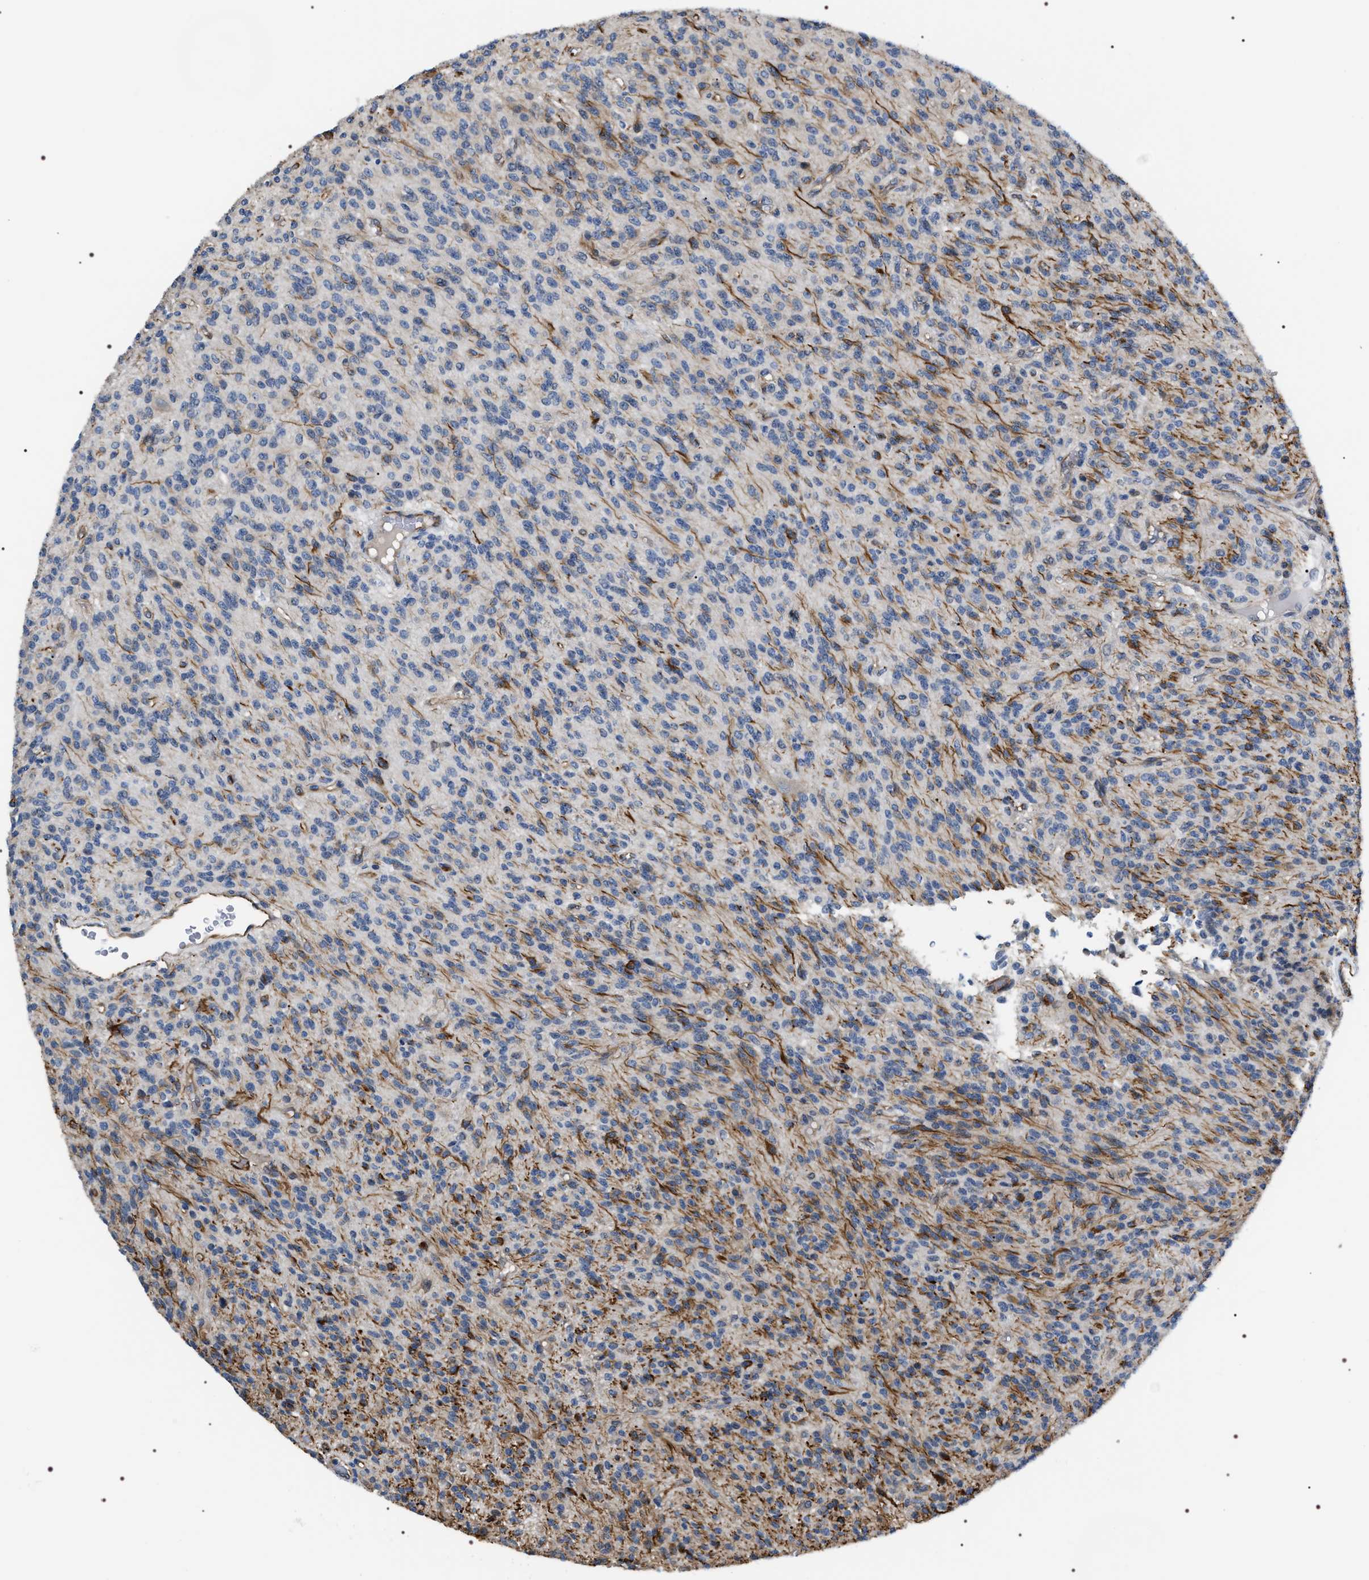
{"staining": {"intensity": "negative", "quantity": "none", "location": "none"}, "tissue": "glioma", "cell_type": "Tumor cells", "image_type": "cancer", "snomed": [{"axis": "morphology", "description": "Glioma, malignant, High grade"}, {"axis": "topography", "description": "Brain"}], "caption": "Immunohistochemistry (IHC) image of glioma stained for a protein (brown), which reveals no staining in tumor cells.", "gene": "PKD1L1", "patient": {"sex": "male", "age": 34}}